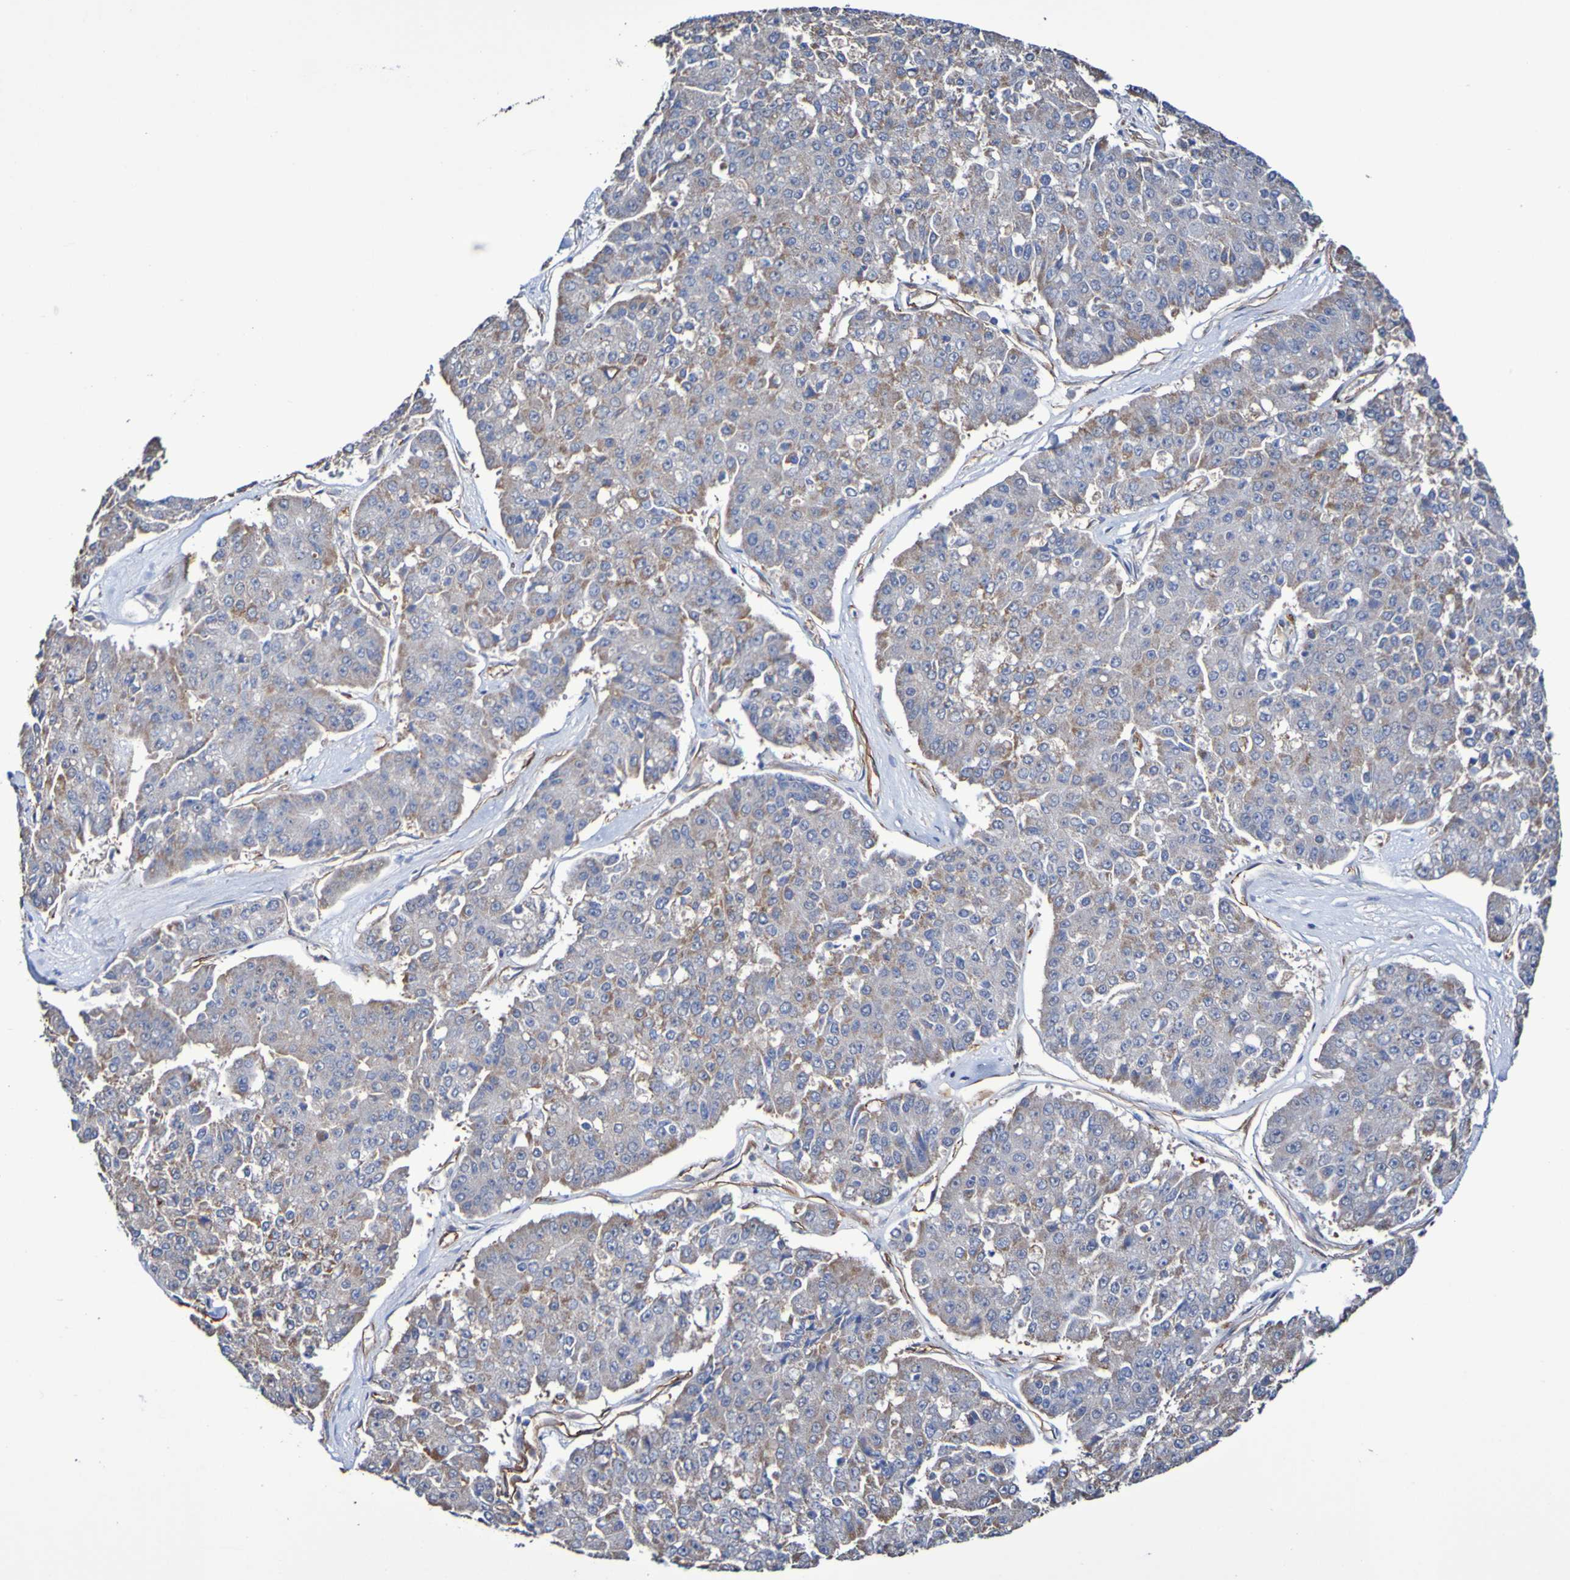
{"staining": {"intensity": "moderate", "quantity": "<25%", "location": "cytoplasmic/membranous"}, "tissue": "pancreatic cancer", "cell_type": "Tumor cells", "image_type": "cancer", "snomed": [{"axis": "morphology", "description": "Adenocarcinoma, NOS"}, {"axis": "topography", "description": "Pancreas"}], "caption": "The image reveals staining of pancreatic adenocarcinoma, revealing moderate cytoplasmic/membranous protein positivity (brown color) within tumor cells.", "gene": "ELMOD3", "patient": {"sex": "male", "age": 50}}